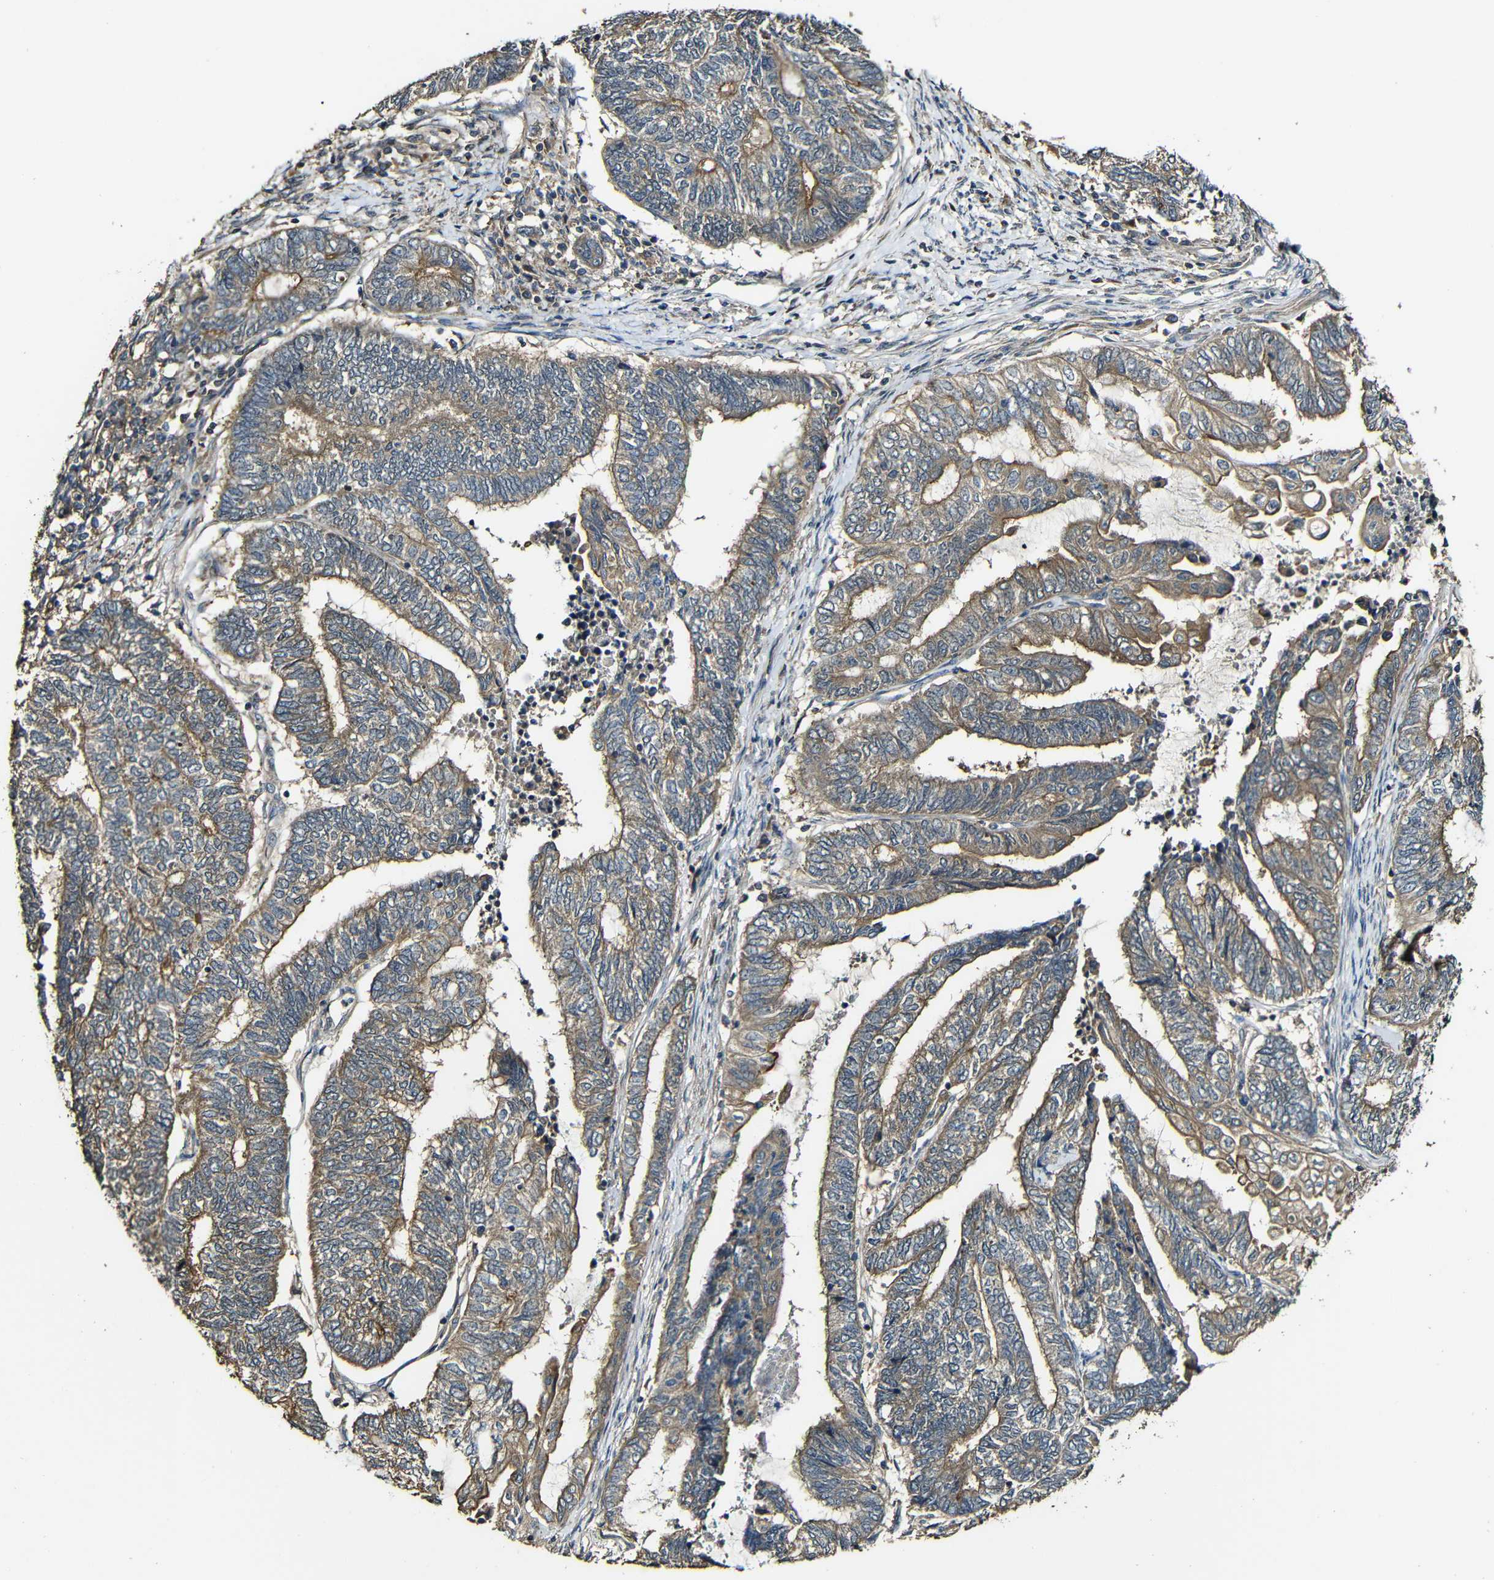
{"staining": {"intensity": "moderate", "quantity": ">75%", "location": "cytoplasmic/membranous"}, "tissue": "endometrial cancer", "cell_type": "Tumor cells", "image_type": "cancer", "snomed": [{"axis": "morphology", "description": "Adenocarcinoma, NOS"}, {"axis": "topography", "description": "Uterus"}, {"axis": "topography", "description": "Endometrium"}], "caption": "The image shows a brown stain indicating the presence of a protein in the cytoplasmic/membranous of tumor cells in adenocarcinoma (endometrial).", "gene": "CASP8", "patient": {"sex": "female", "age": 70}}